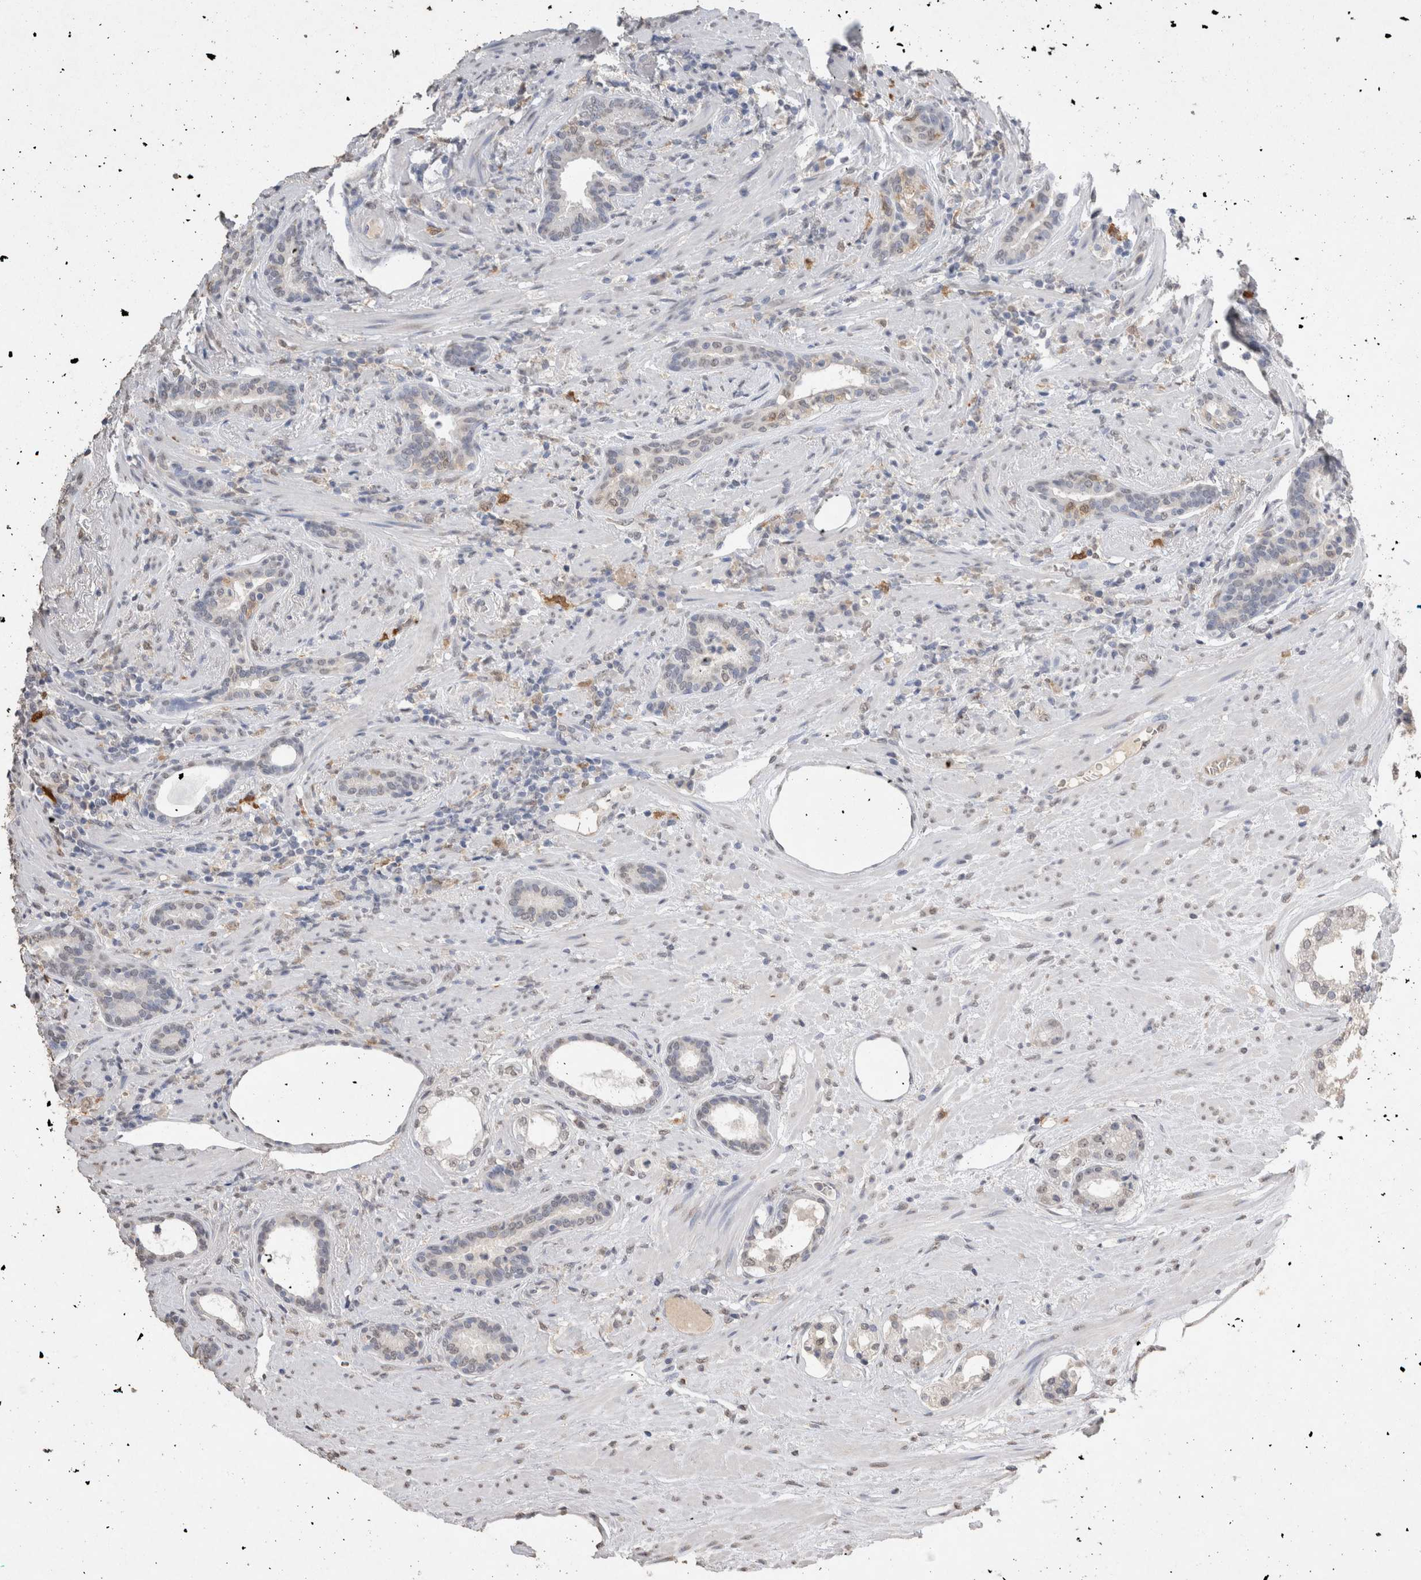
{"staining": {"intensity": "negative", "quantity": "none", "location": "none"}, "tissue": "prostate cancer", "cell_type": "Tumor cells", "image_type": "cancer", "snomed": [{"axis": "morphology", "description": "Adenocarcinoma, High grade"}, {"axis": "topography", "description": "Prostate"}], "caption": "Immunohistochemistry (IHC) micrograph of prostate cancer (high-grade adenocarcinoma) stained for a protein (brown), which reveals no staining in tumor cells.", "gene": "LGALS2", "patient": {"sex": "male", "age": 71}}